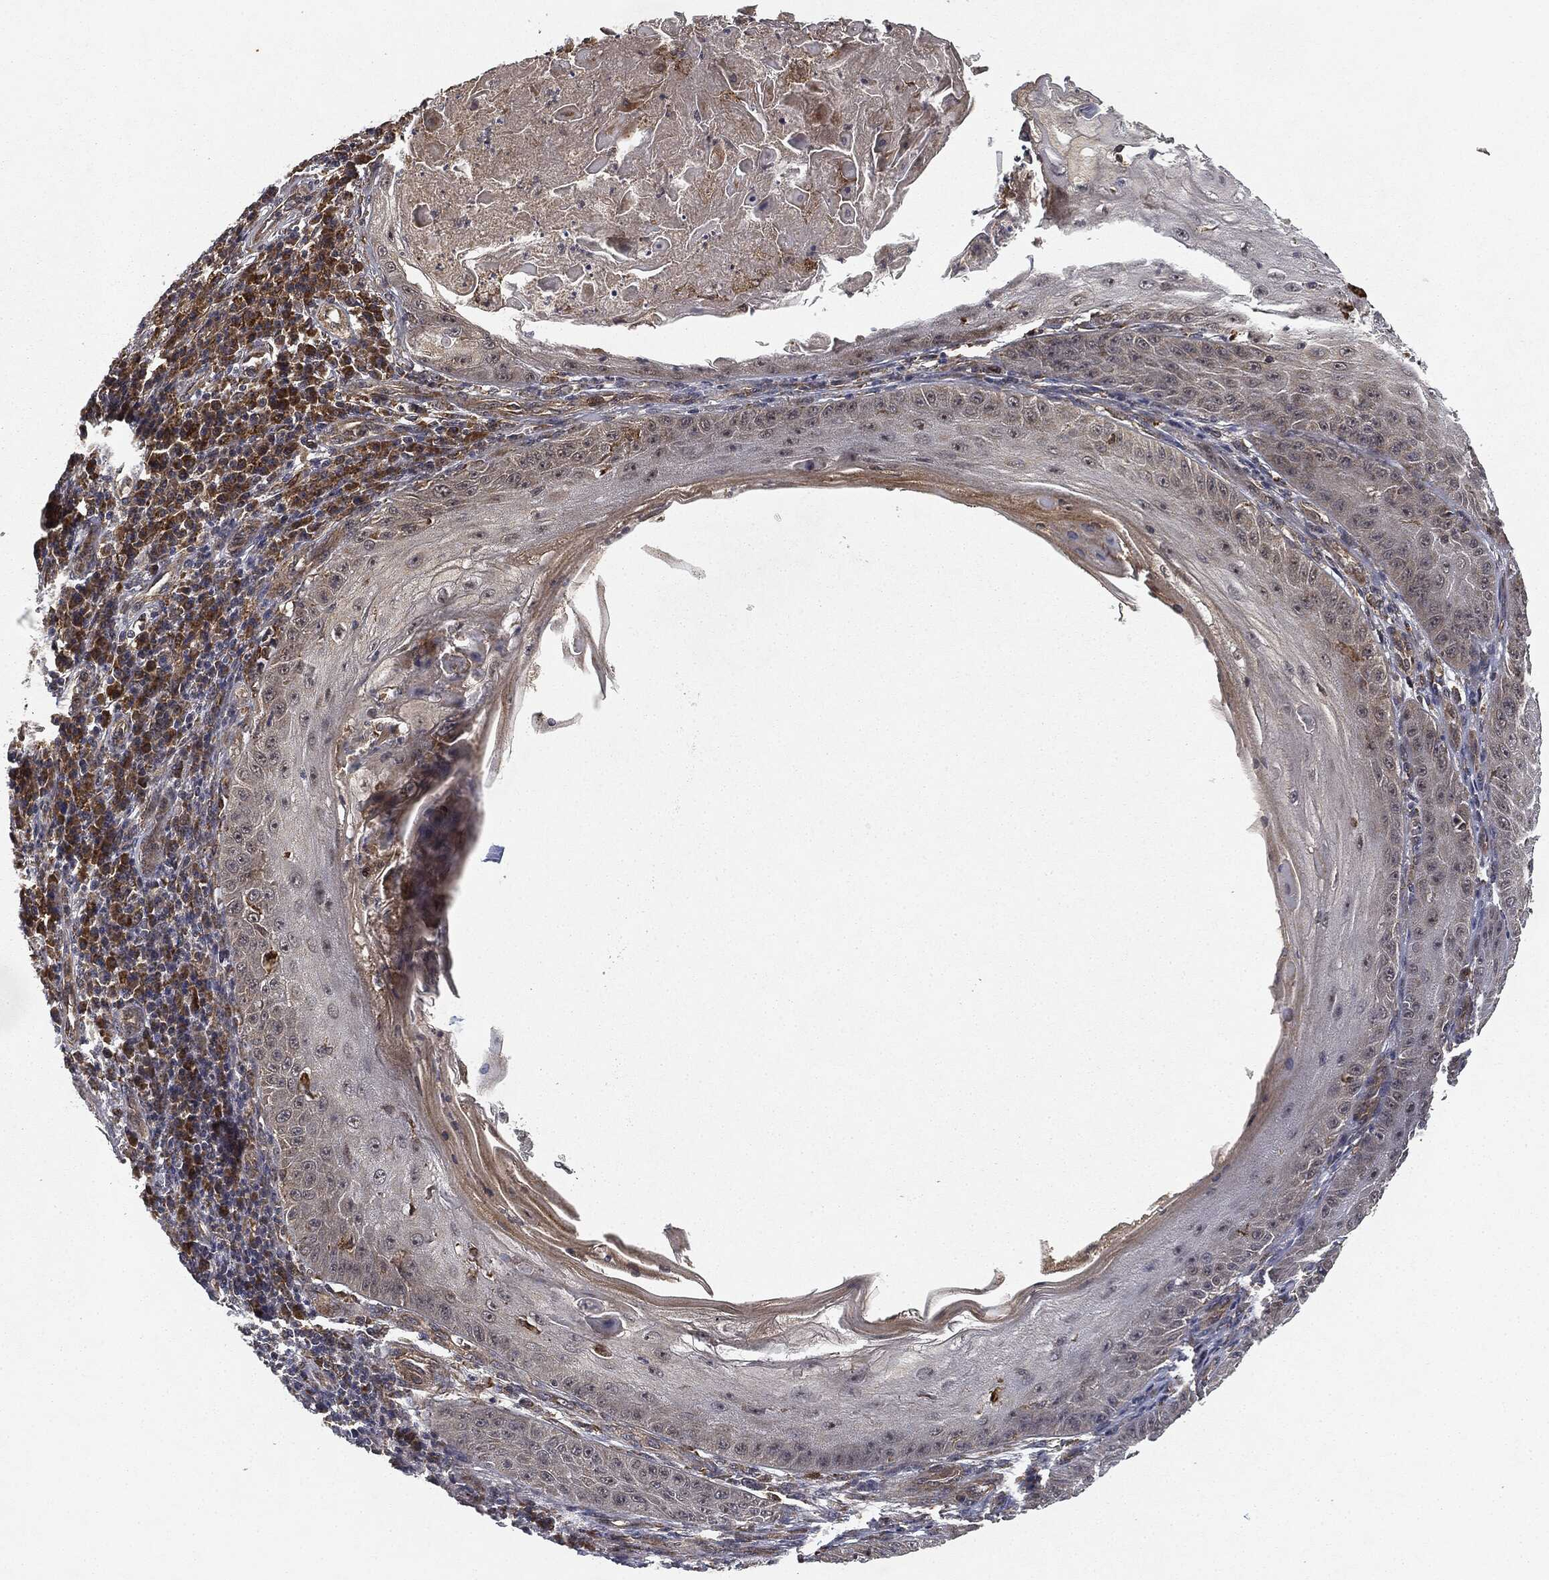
{"staining": {"intensity": "negative", "quantity": "none", "location": "none"}, "tissue": "skin cancer", "cell_type": "Tumor cells", "image_type": "cancer", "snomed": [{"axis": "morphology", "description": "Squamous cell carcinoma, NOS"}, {"axis": "topography", "description": "Skin"}], "caption": "DAB immunohistochemical staining of skin squamous cell carcinoma shows no significant positivity in tumor cells. (DAB IHC, high magnification).", "gene": "MIER2", "patient": {"sex": "male", "age": 70}}